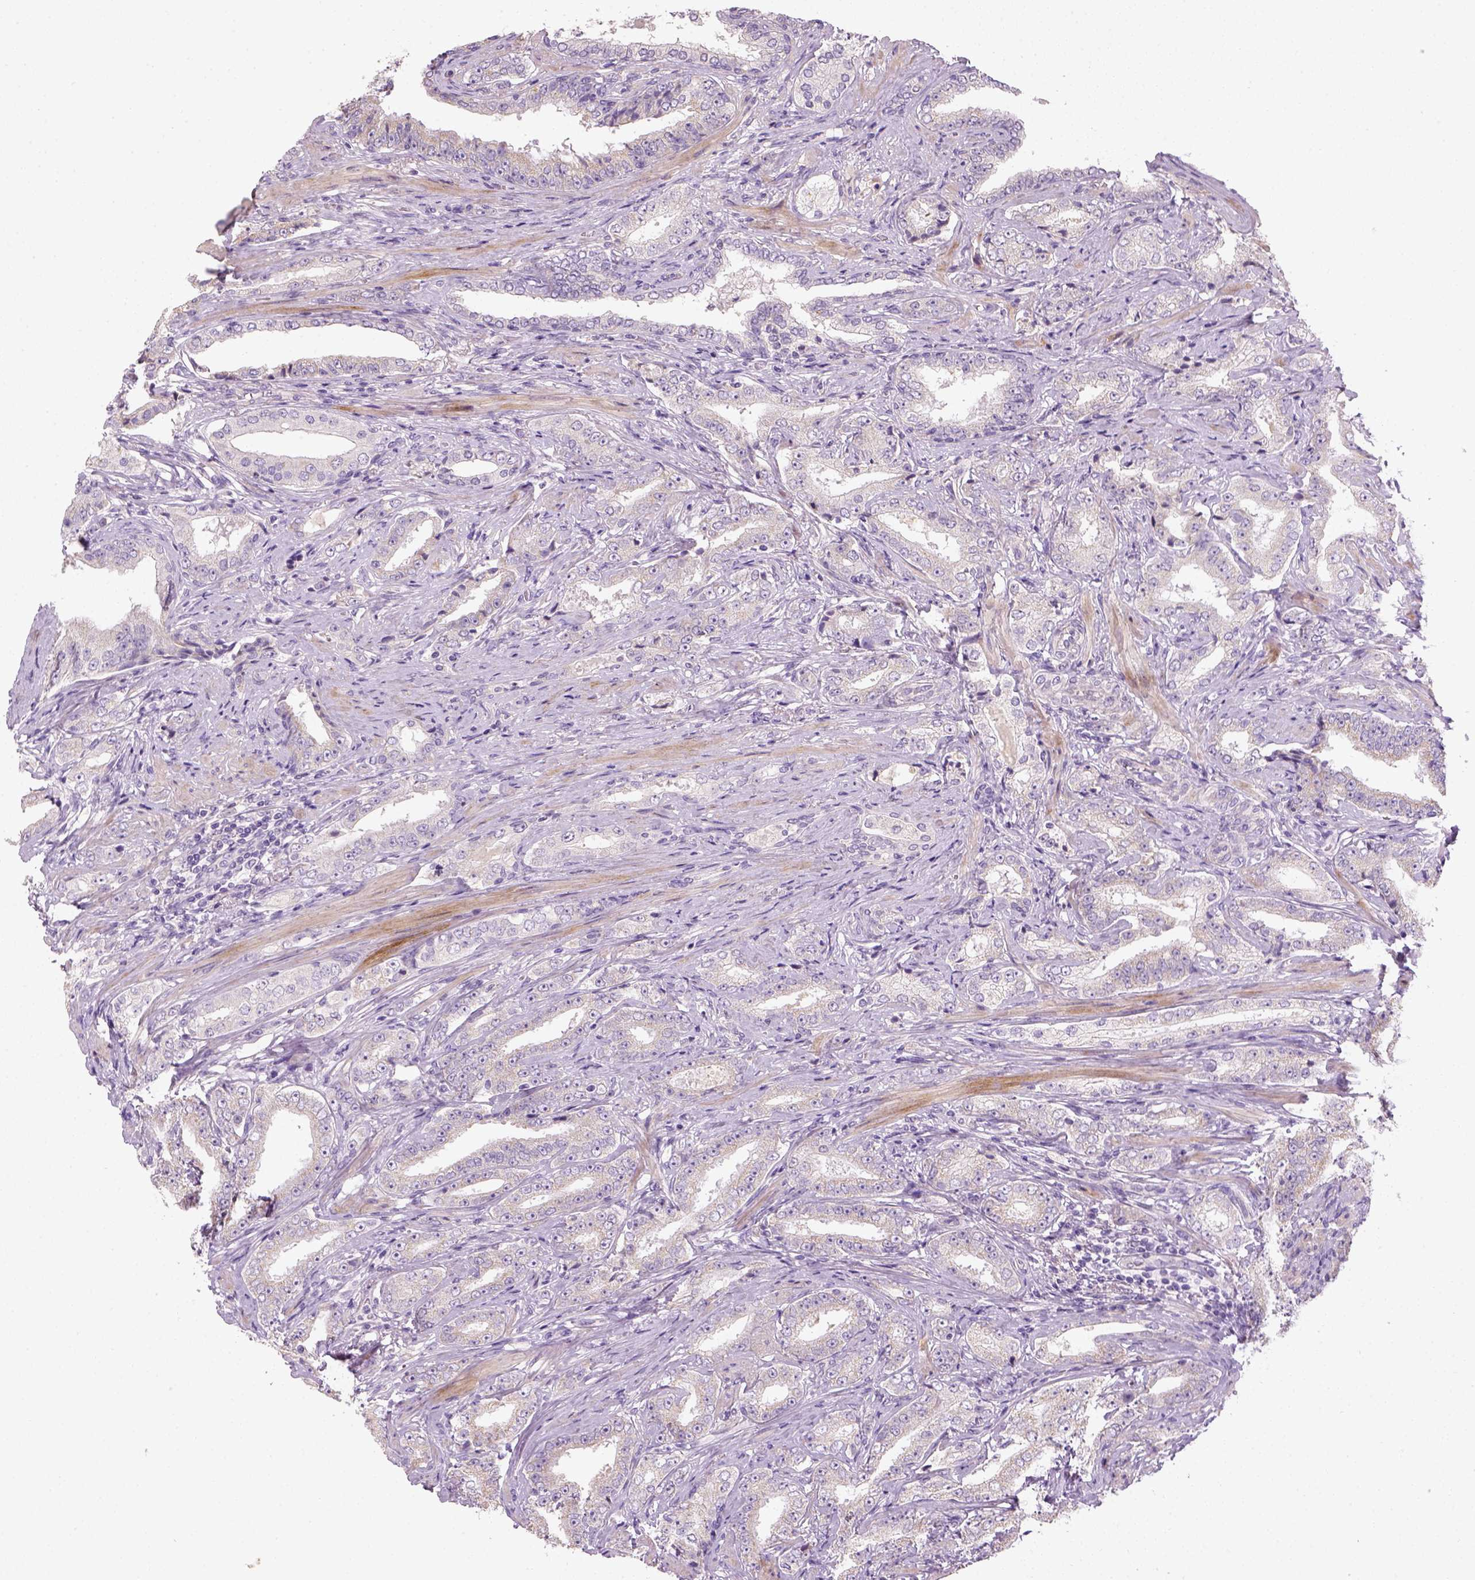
{"staining": {"intensity": "negative", "quantity": "none", "location": "none"}, "tissue": "prostate cancer", "cell_type": "Tumor cells", "image_type": "cancer", "snomed": [{"axis": "morphology", "description": "Adenocarcinoma, Low grade"}, {"axis": "topography", "description": "Prostate and seminal vesicle, NOS"}], "caption": "This is an IHC image of human low-grade adenocarcinoma (prostate). There is no expression in tumor cells.", "gene": "NUDT6", "patient": {"sex": "male", "age": 61}}